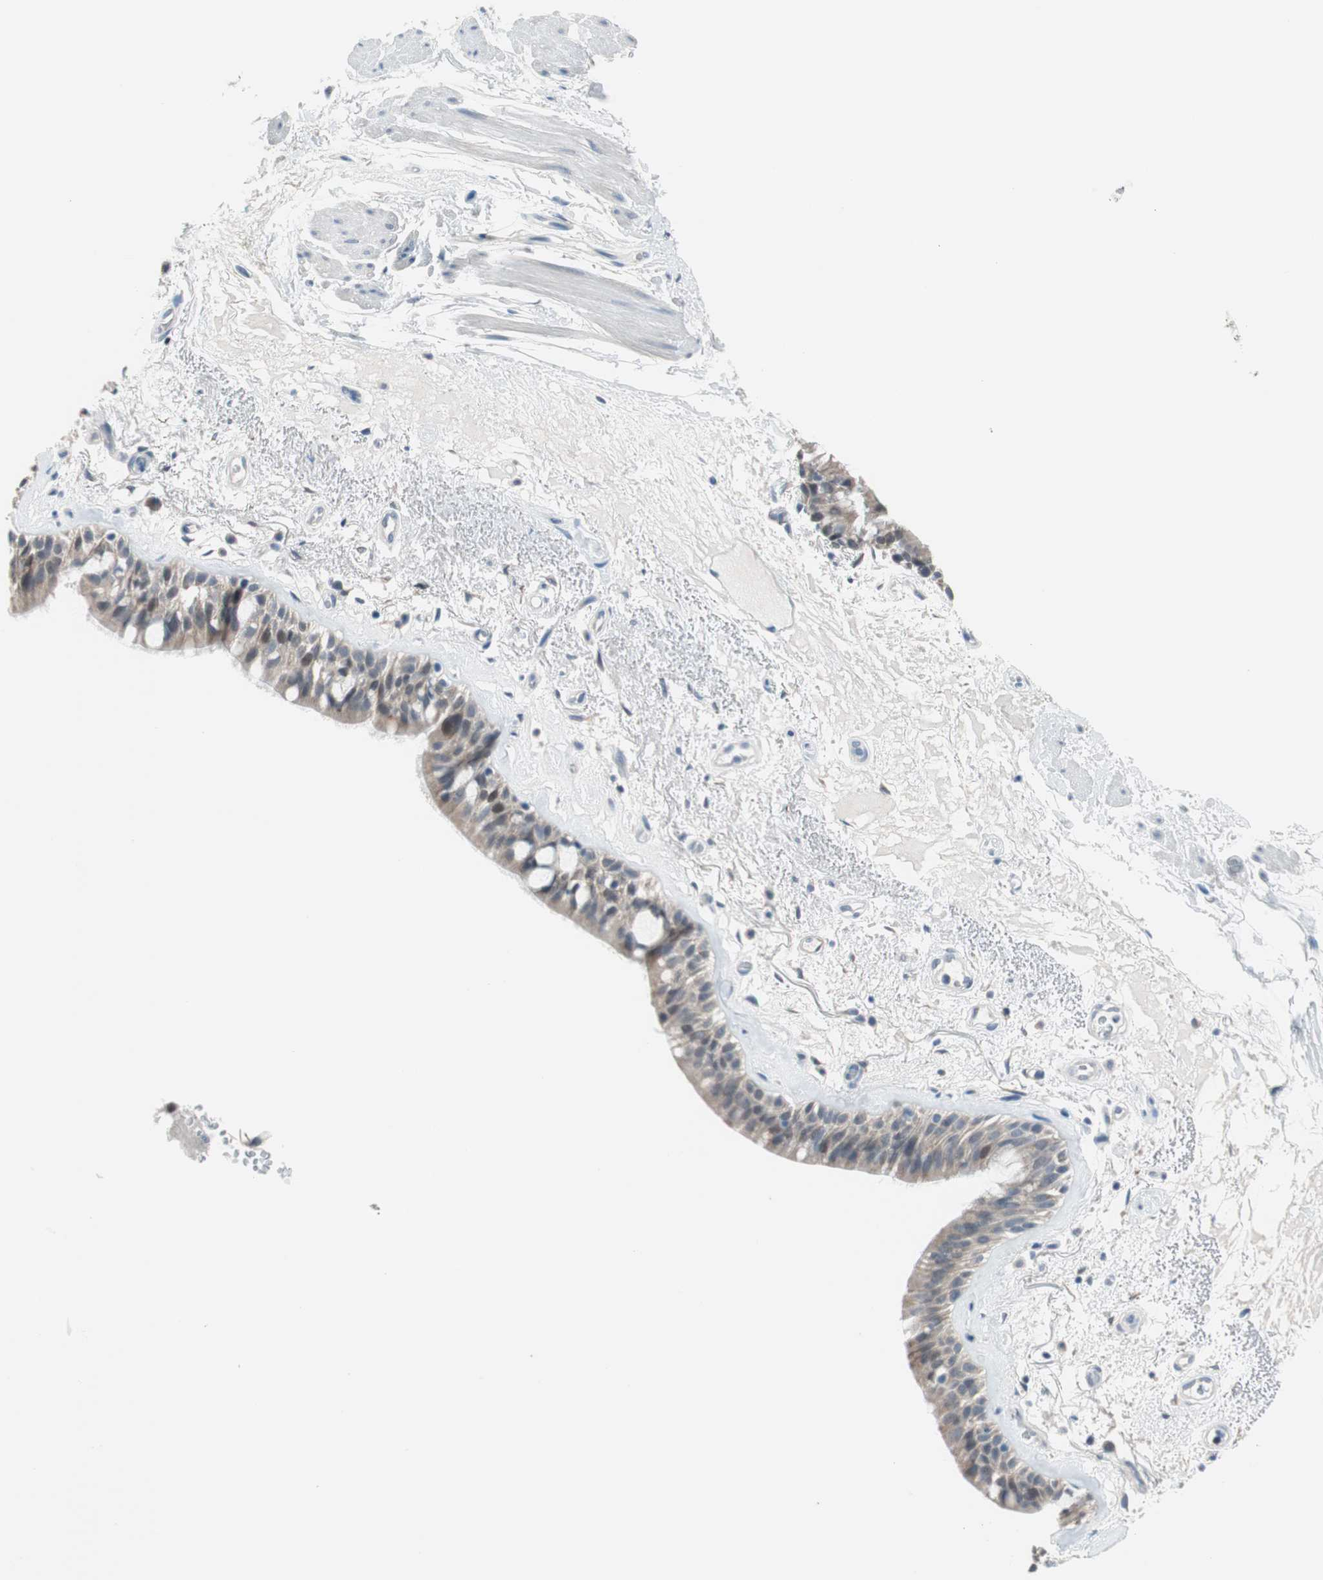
{"staining": {"intensity": "weak", "quantity": "25%-75%", "location": "cytoplasmic/membranous,nuclear"}, "tissue": "bronchus", "cell_type": "Respiratory epithelial cells", "image_type": "normal", "snomed": [{"axis": "morphology", "description": "Normal tissue, NOS"}, {"axis": "topography", "description": "Bronchus"}], "caption": "Respiratory epithelial cells show low levels of weak cytoplasmic/membranous,nuclear expression in about 25%-75% of cells in unremarkable human bronchus. (brown staining indicates protein expression, while blue staining denotes nuclei).", "gene": "GRHL1", "patient": {"sex": "male", "age": 66}}